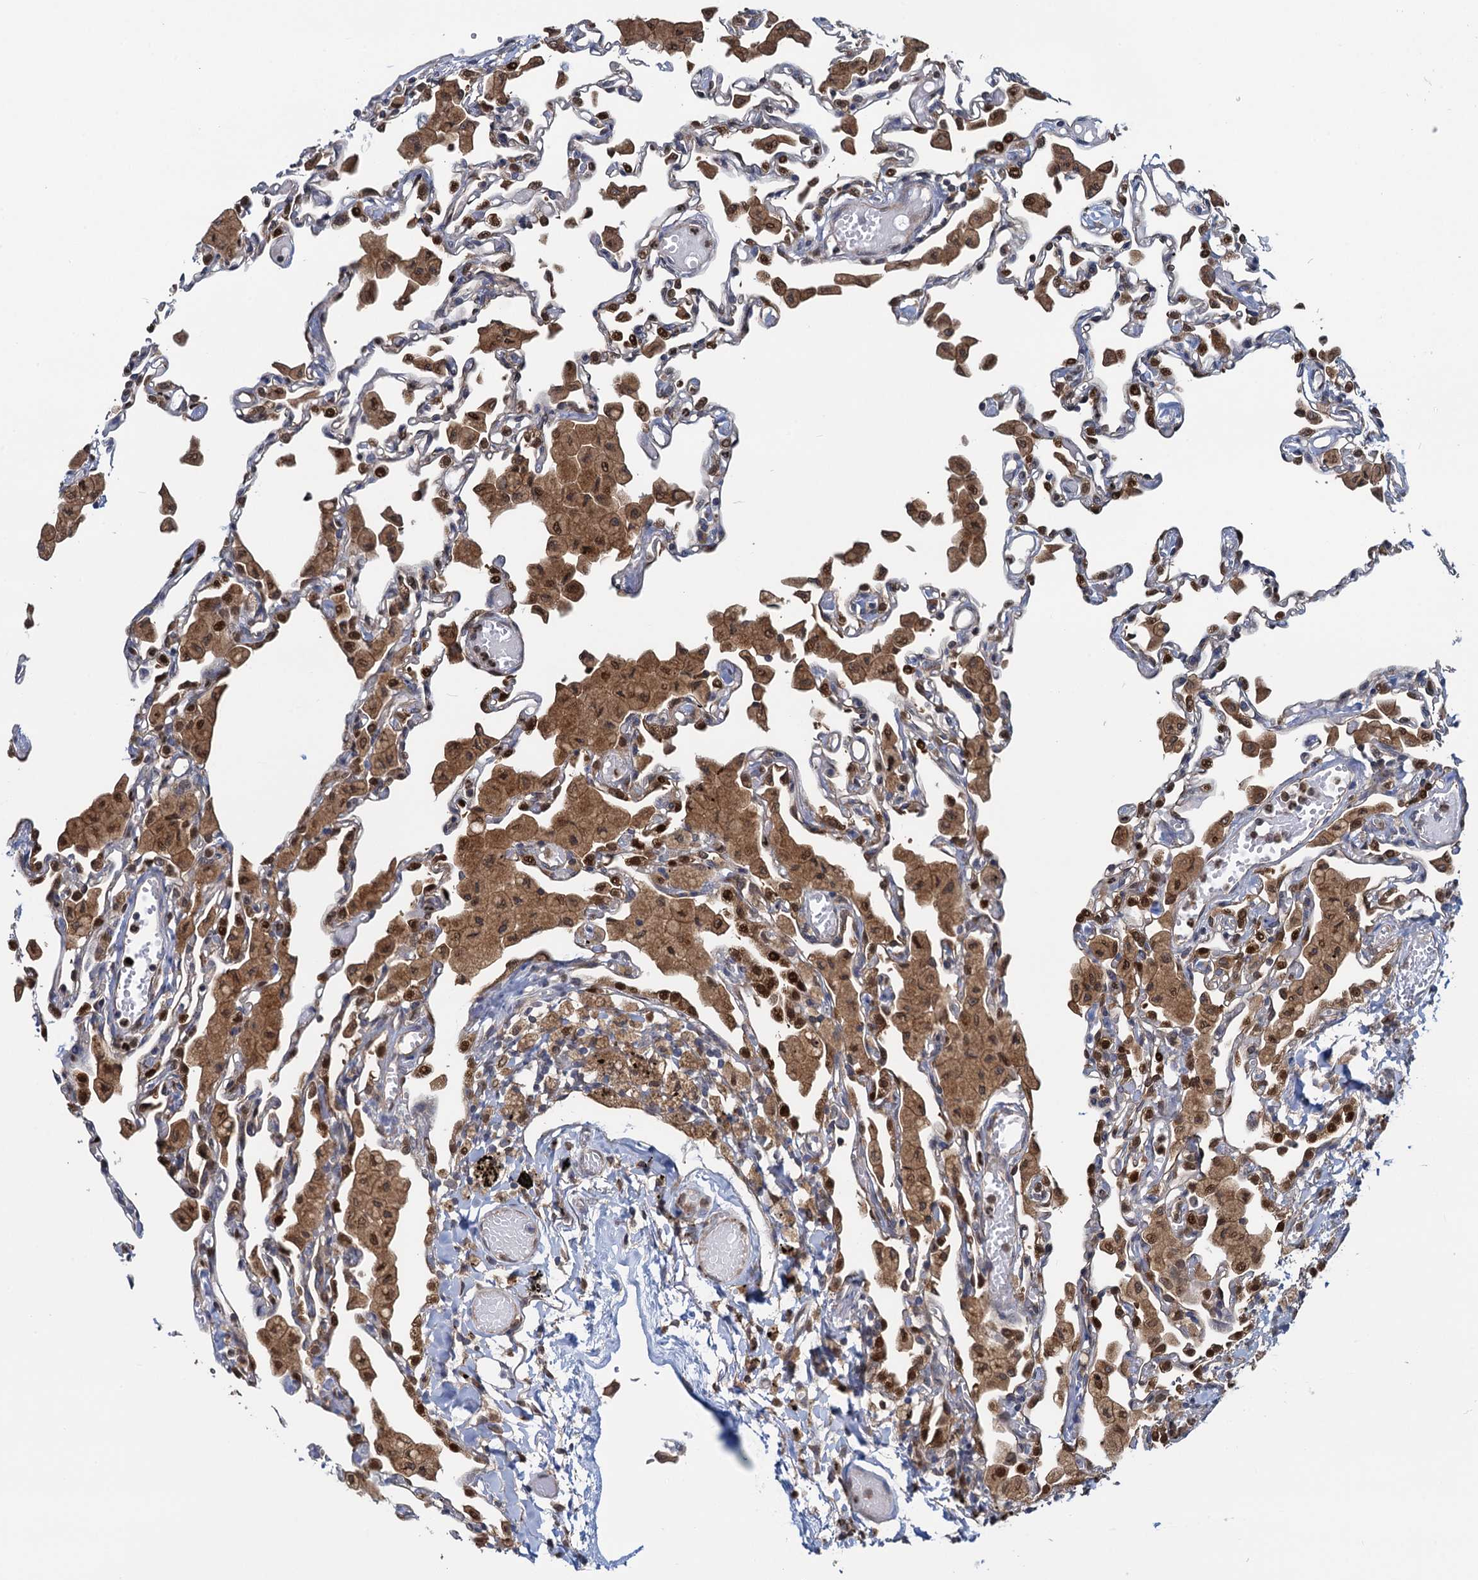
{"staining": {"intensity": "moderate", "quantity": "25%-75%", "location": "cytoplasmic/membranous,nuclear"}, "tissue": "lung", "cell_type": "Alveolar cells", "image_type": "normal", "snomed": [{"axis": "morphology", "description": "Normal tissue, NOS"}, {"axis": "topography", "description": "Bronchus"}, {"axis": "topography", "description": "Lung"}], "caption": "Moderate cytoplasmic/membranous,nuclear protein expression is identified in about 25%-75% of alveolar cells in lung. (DAB IHC with brightfield microscopy, high magnification).", "gene": "RNF125", "patient": {"sex": "female", "age": 49}}